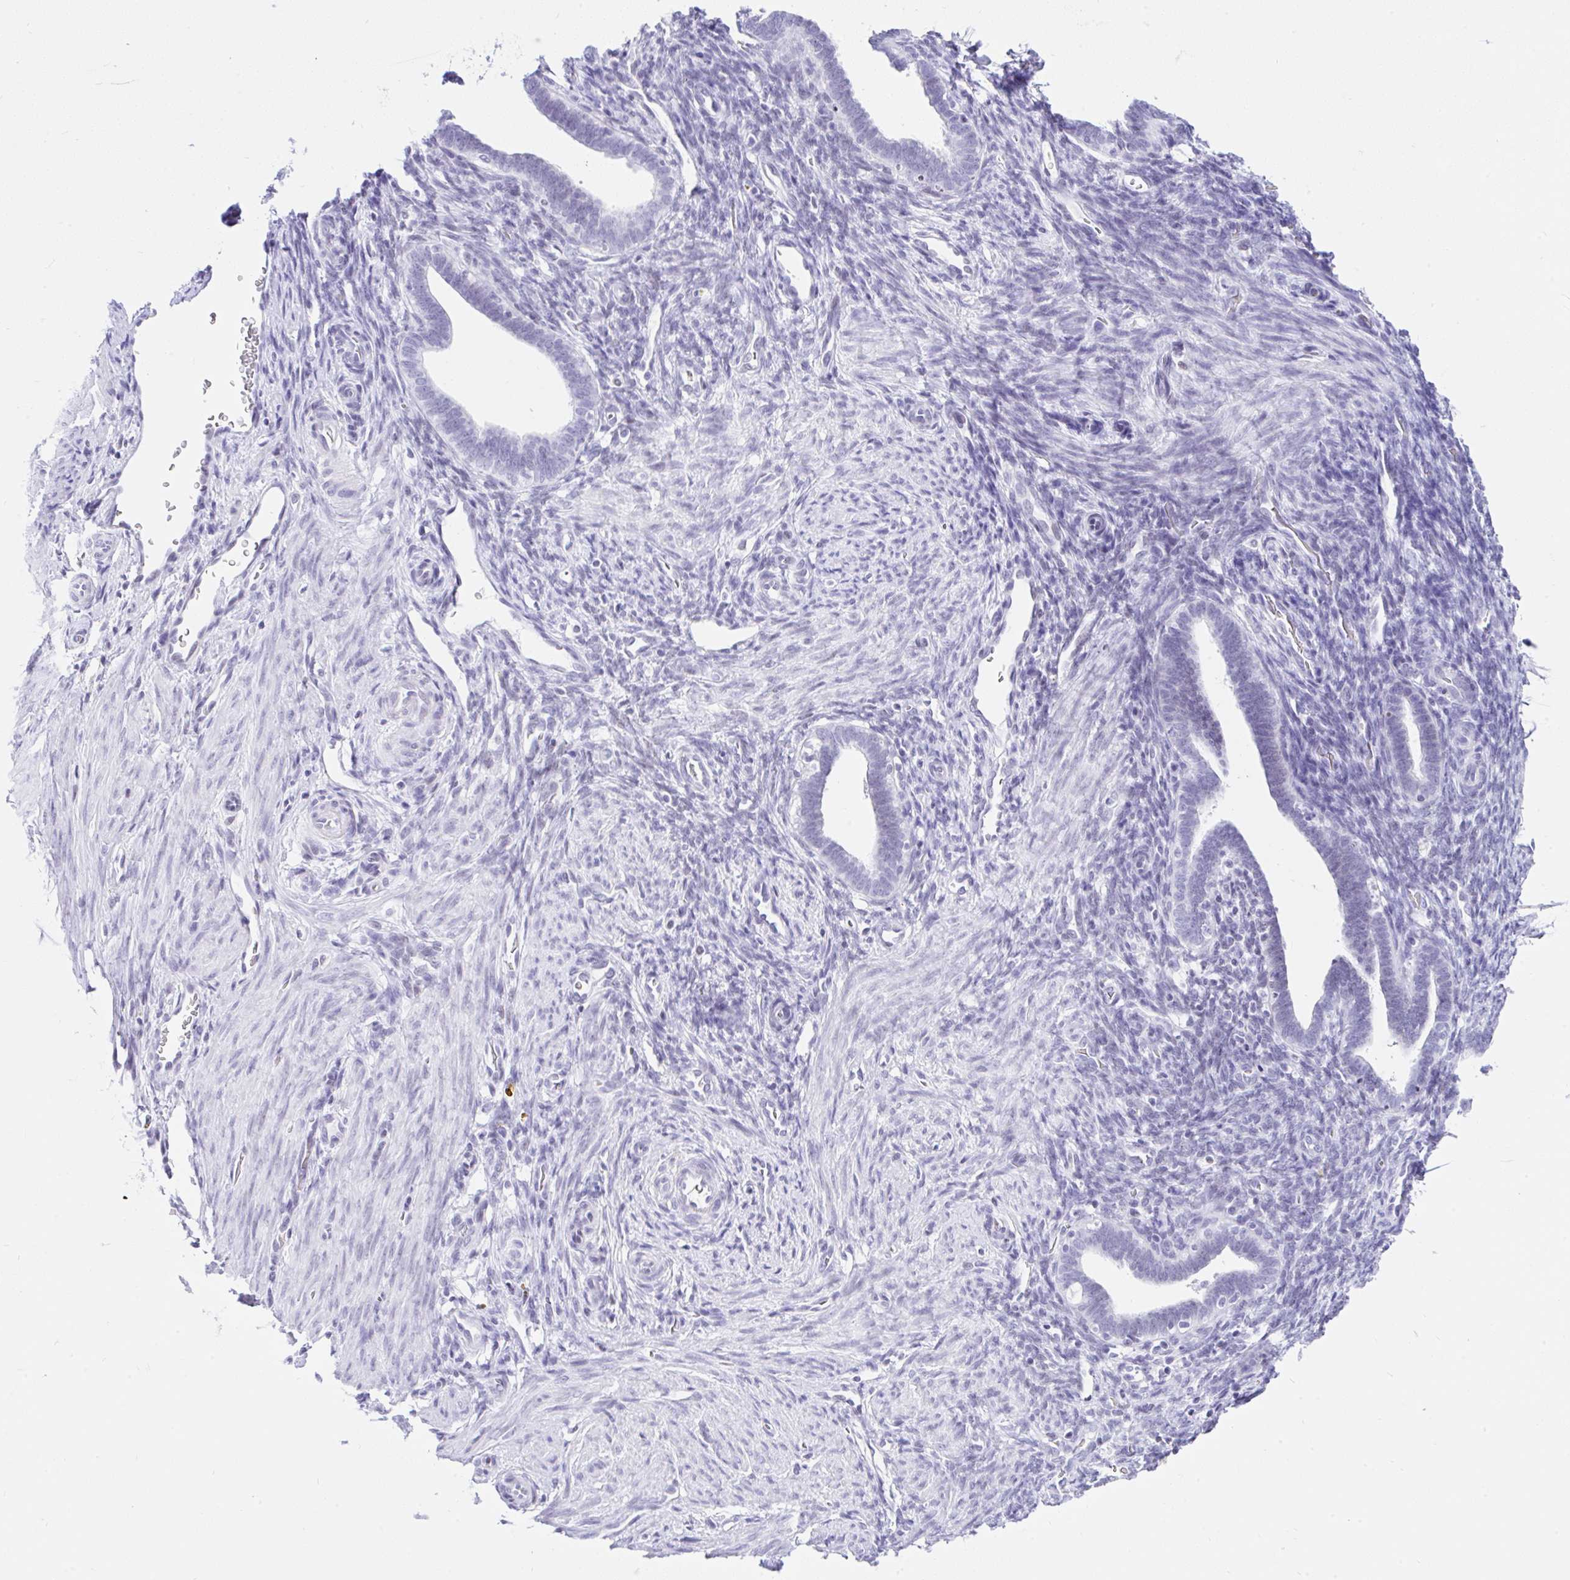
{"staining": {"intensity": "negative", "quantity": "none", "location": "none"}, "tissue": "endometrium", "cell_type": "Cells in endometrial stroma", "image_type": "normal", "snomed": [{"axis": "morphology", "description": "Normal tissue, NOS"}, {"axis": "topography", "description": "Endometrium"}], "caption": "High power microscopy histopathology image of an immunohistochemistry micrograph of unremarkable endometrium, revealing no significant staining in cells in endometrial stroma. (Stains: DAB IHC with hematoxylin counter stain, Microscopy: brightfield microscopy at high magnification).", "gene": "KRT27", "patient": {"sex": "female", "age": 34}}